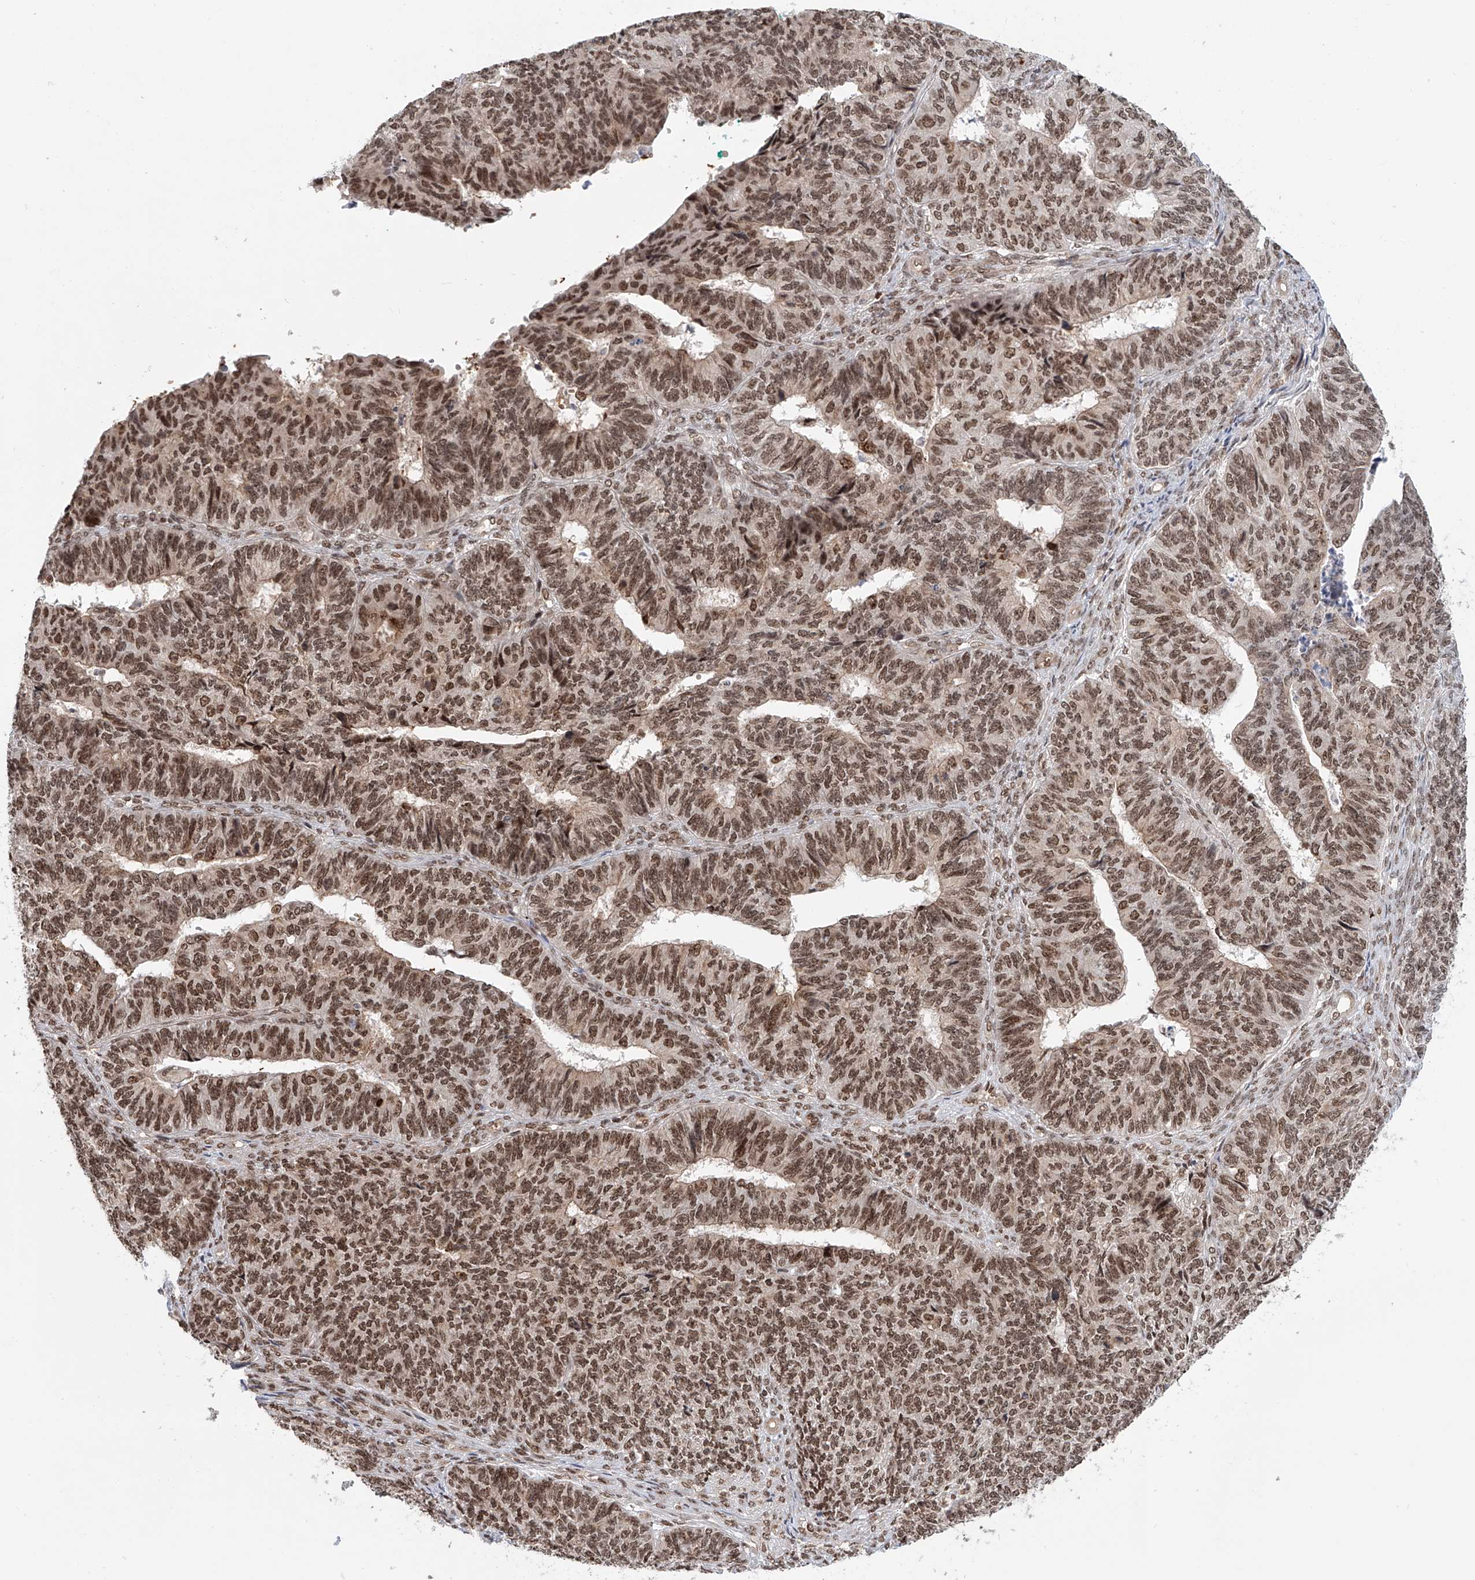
{"staining": {"intensity": "strong", "quantity": ">75%", "location": "nuclear"}, "tissue": "endometrial cancer", "cell_type": "Tumor cells", "image_type": "cancer", "snomed": [{"axis": "morphology", "description": "Adenocarcinoma, NOS"}, {"axis": "topography", "description": "Endometrium"}], "caption": "Endometrial adenocarcinoma tissue displays strong nuclear positivity in approximately >75% of tumor cells, visualized by immunohistochemistry. Ihc stains the protein in brown and the nuclei are stained blue.", "gene": "ZNF470", "patient": {"sex": "female", "age": 32}}